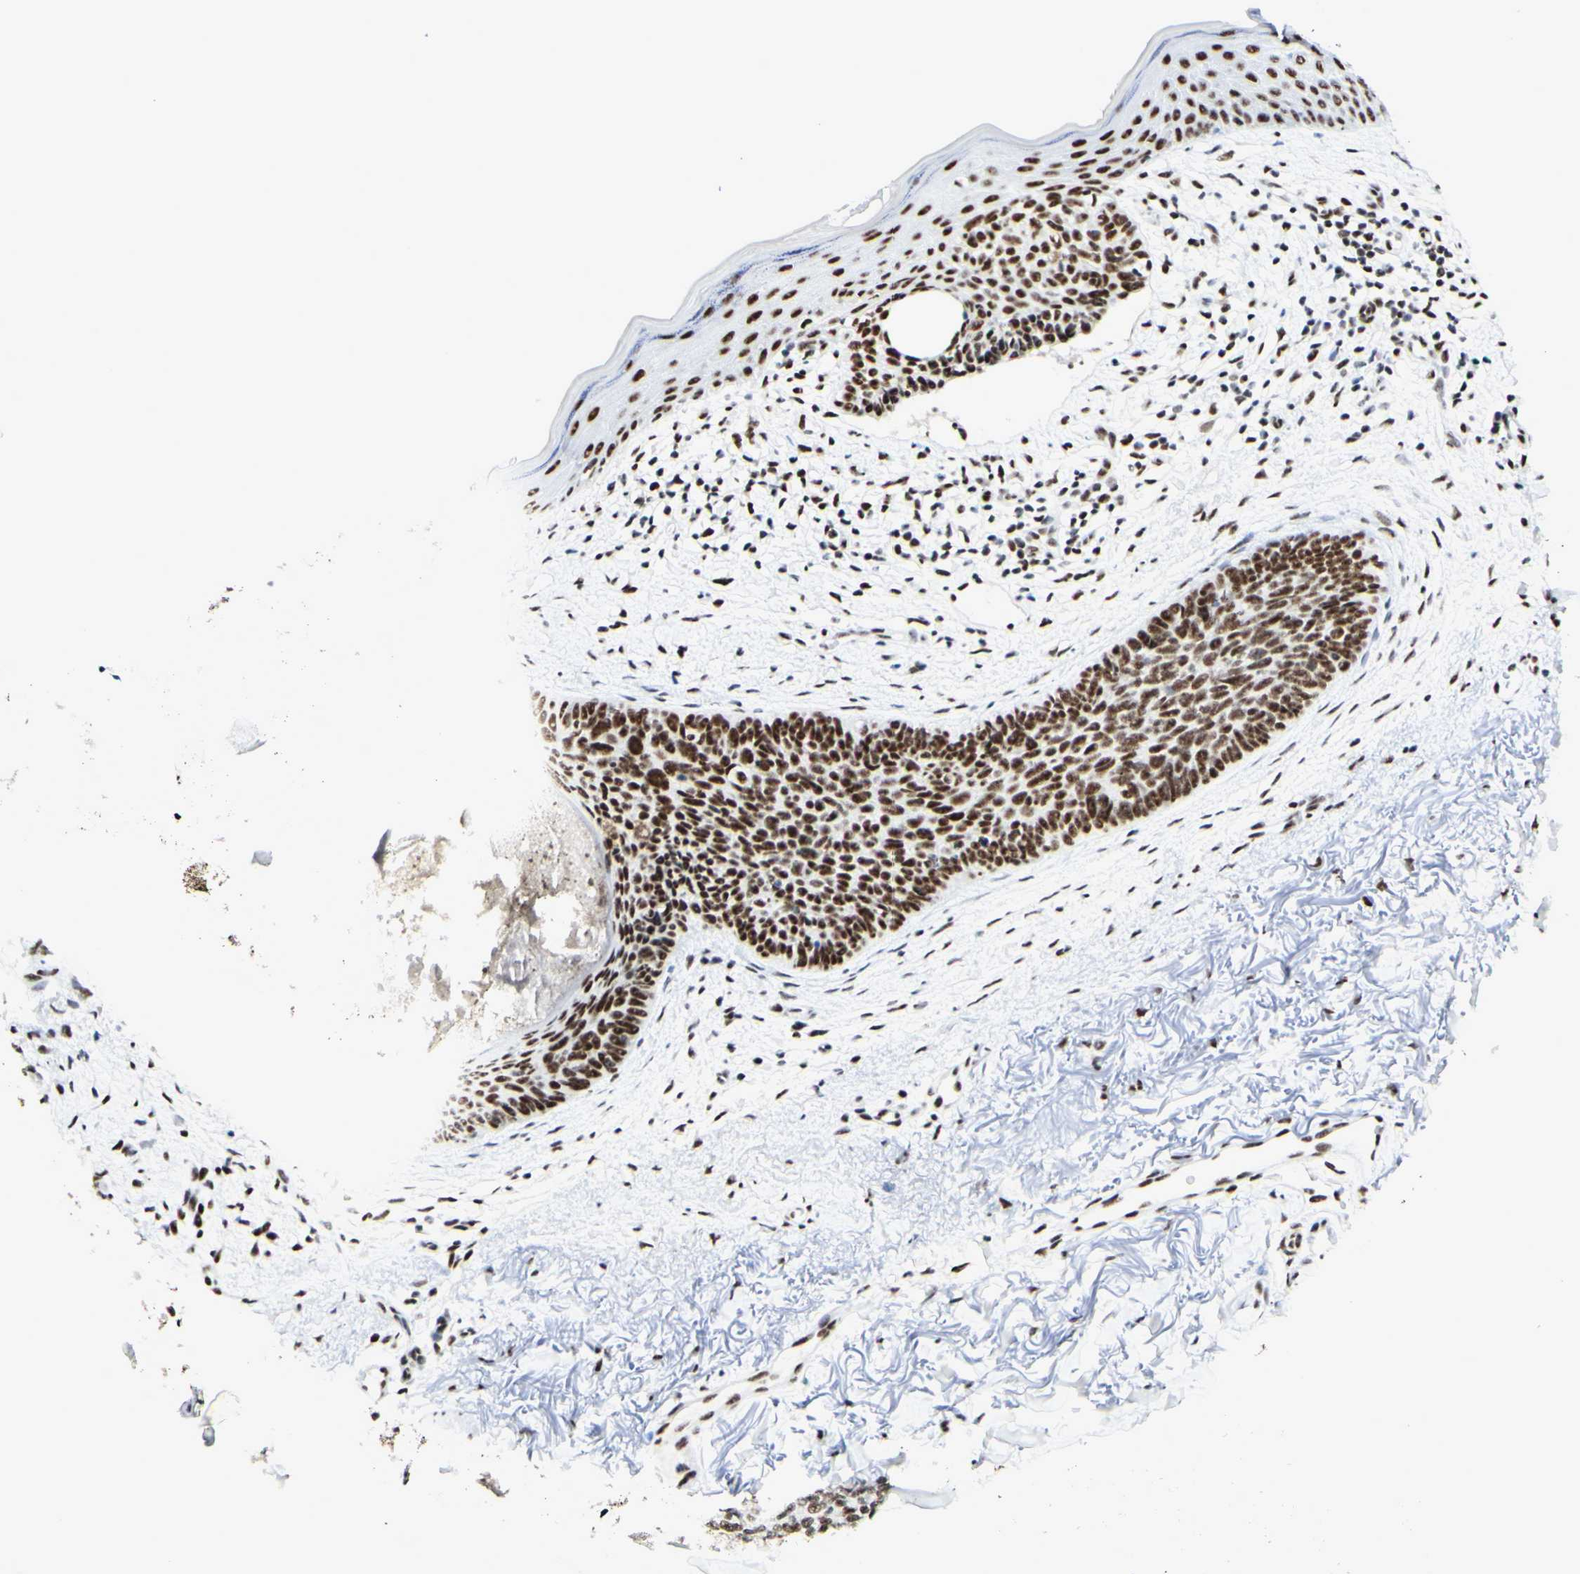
{"staining": {"intensity": "strong", "quantity": ">75%", "location": "nuclear"}, "tissue": "skin cancer", "cell_type": "Tumor cells", "image_type": "cancer", "snomed": [{"axis": "morphology", "description": "Basal cell carcinoma"}, {"axis": "topography", "description": "Skin"}], "caption": "IHC (DAB (3,3'-diaminobenzidine)) staining of human skin cancer (basal cell carcinoma) shows strong nuclear protein expression in approximately >75% of tumor cells. (brown staining indicates protein expression, while blue staining denotes nuclei).", "gene": "WTAP", "patient": {"sex": "female", "age": 70}}